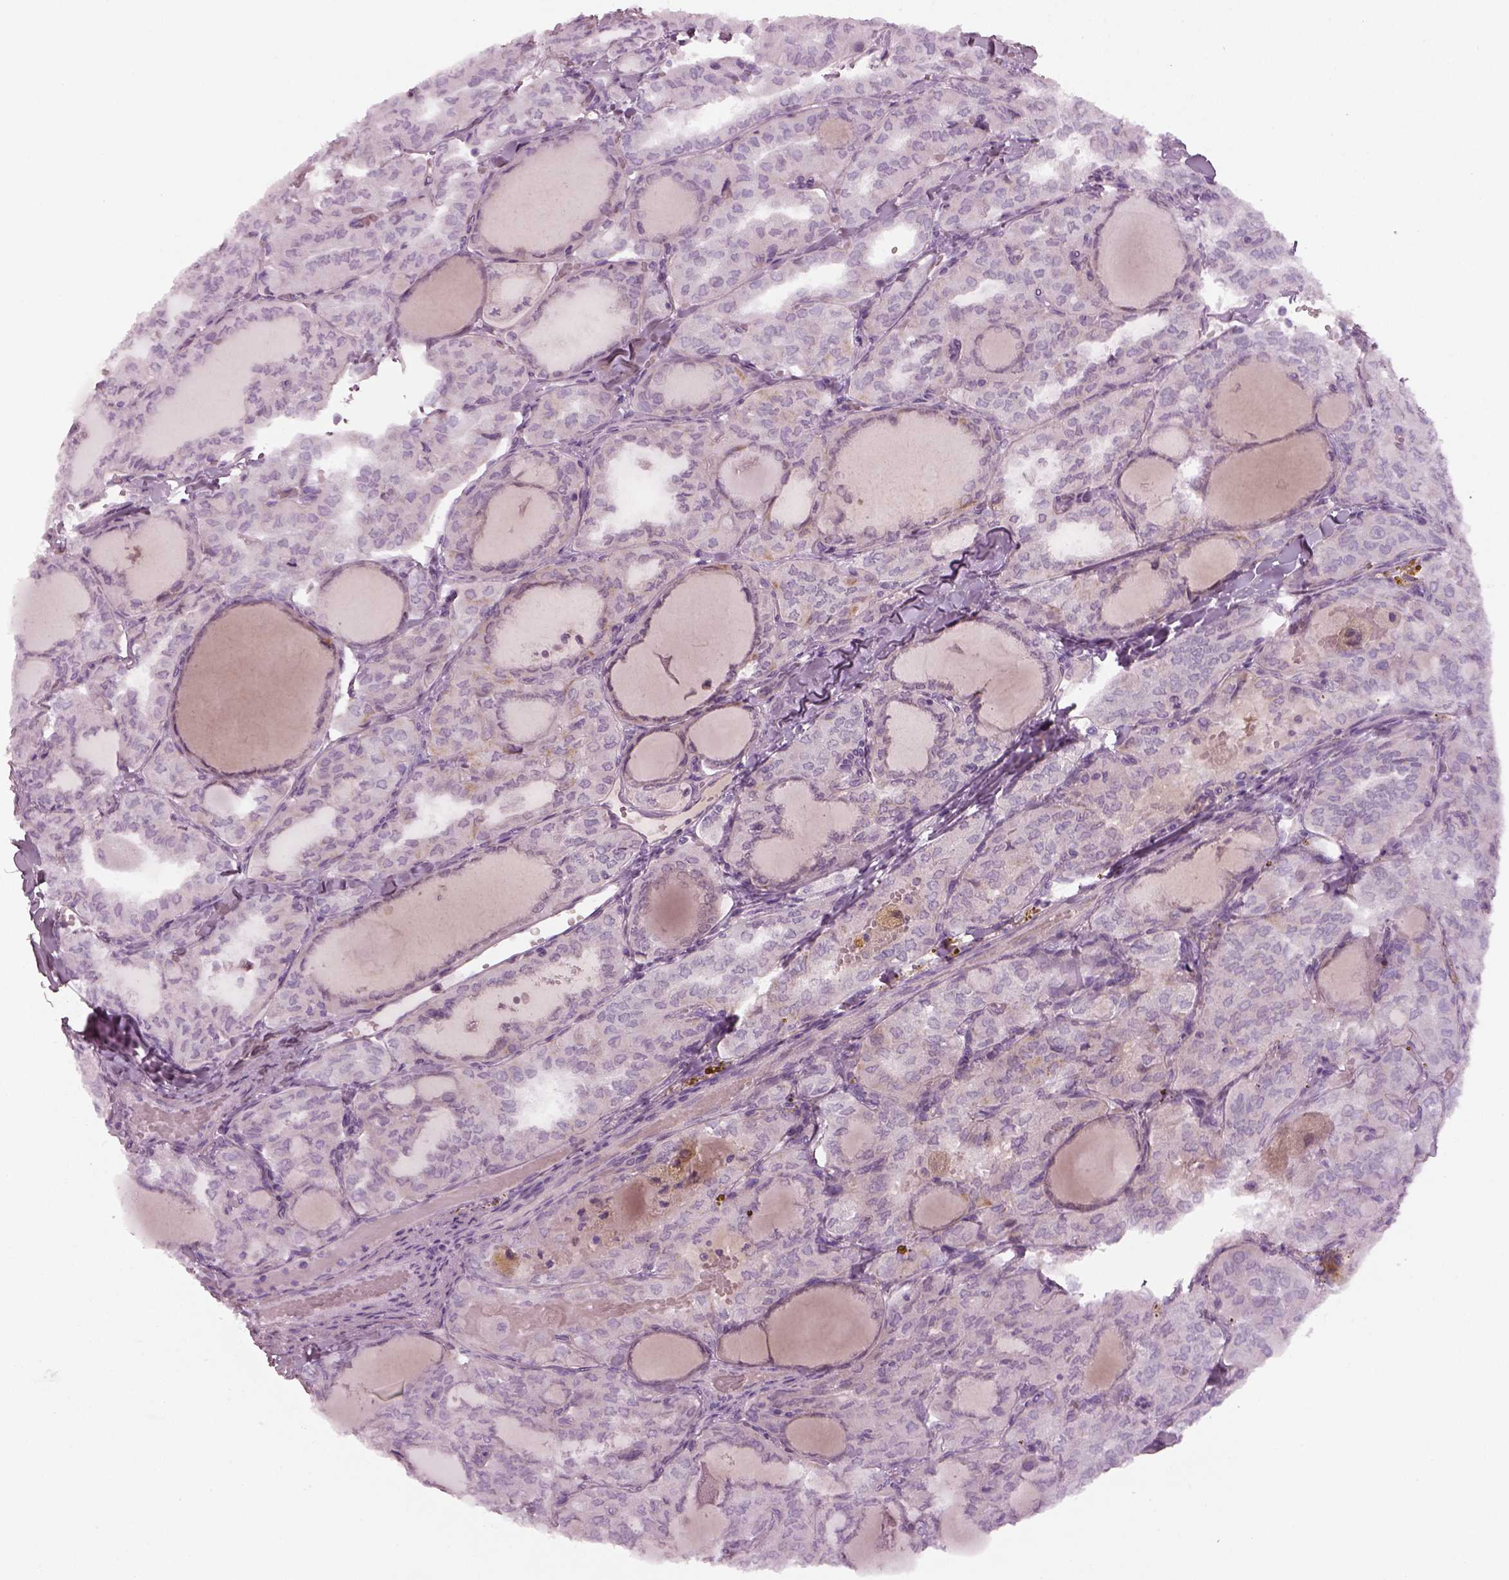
{"staining": {"intensity": "negative", "quantity": "none", "location": "none"}, "tissue": "thyroid cancer", "cell_type": "Tumor cells", "image_type": "cancer", "snomed": [{"axis": "morphology", "description": "Papillary adenocarcinoma, NOS"}, {"axis": "topography", "description": "Thyroid gland"}], "caption": "This is an IHC photomicrograph of thyroid cancer. There is no positivity in tumor cells.", "gene": "SPATA6L", "patient": {"sex": "male", "age": 20}}